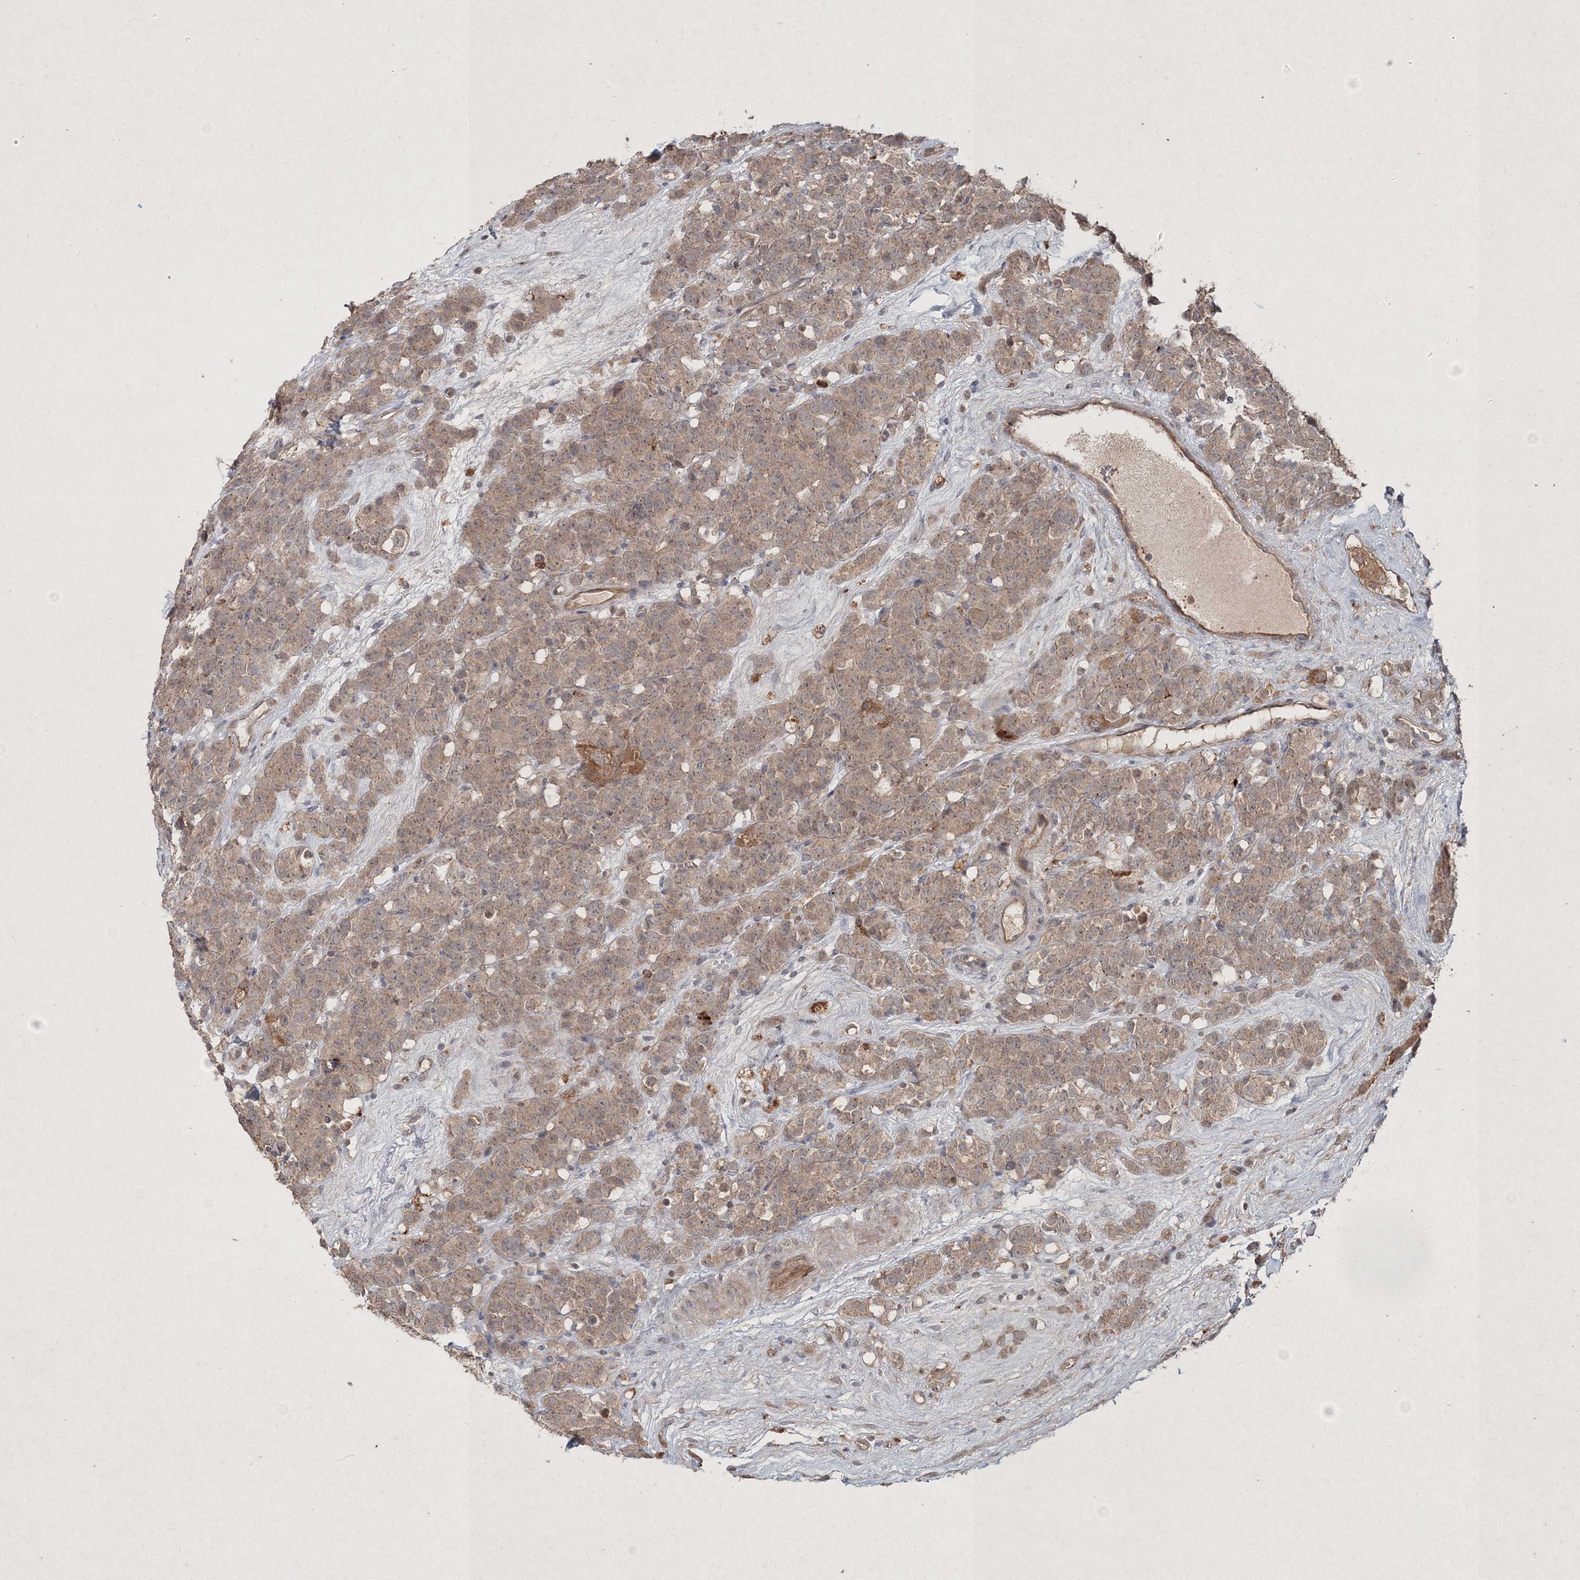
{"staining": {"intensity": "weak", "quantity": ">75%", "location": "cytoplasmic/membranous"}, "tissue": "testis cancer", "cell_type": "Tumor cells", "image_type": "cancer", "snomed": [{"axis": "morphology", "description": "Seminoma, NOS"}, {"axis": "topography", "description": "Testis"}], "caption": "Protein expression analysis of human testis cancer (seminoma) reveals weak cytoplasmic/membranous expression in approximately >75% of tumor cells.", "gene": "SPRY1", "patient": {"sex": "male", "age": 71}}